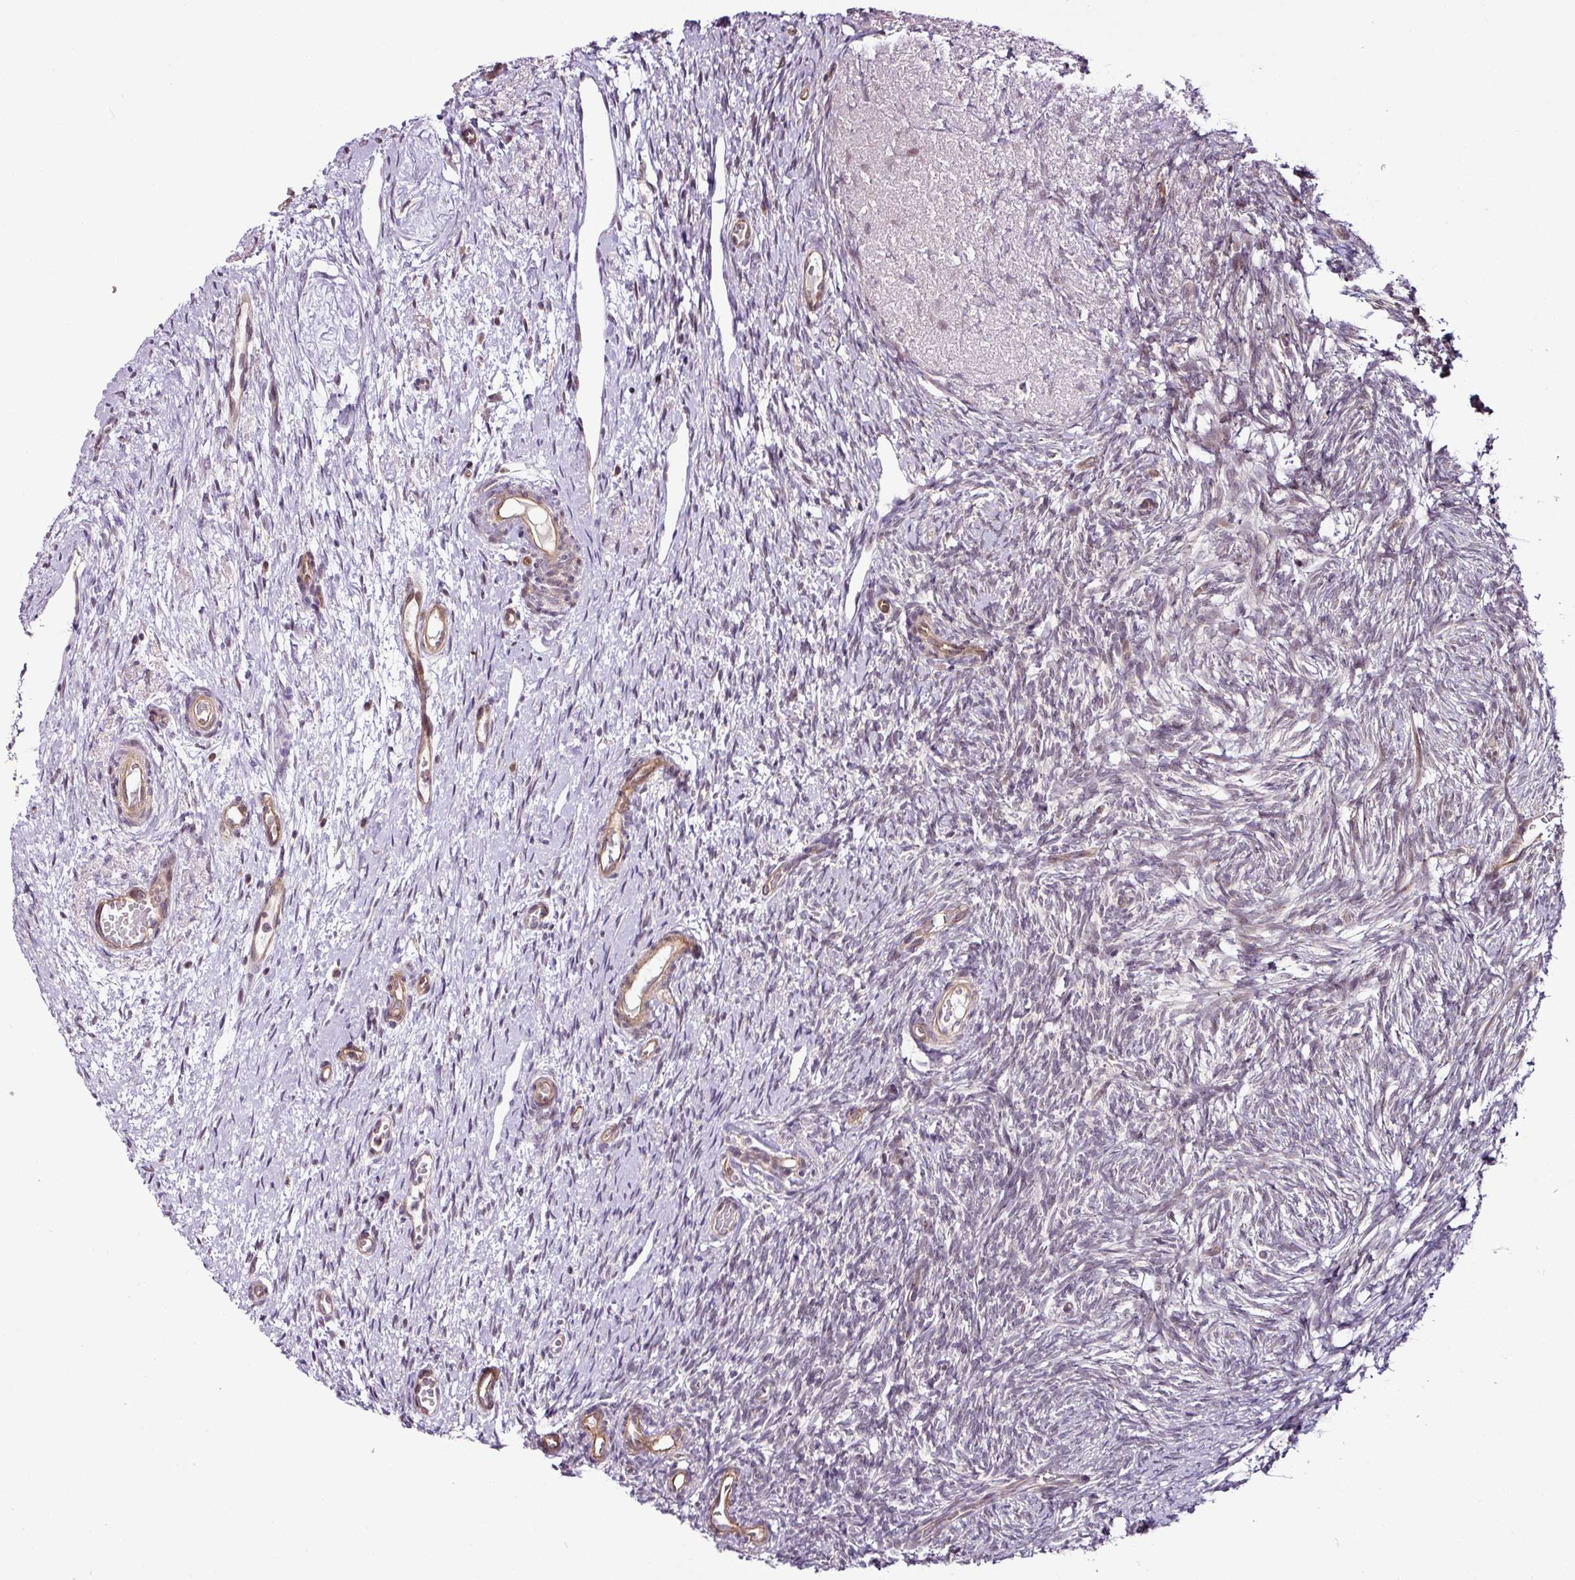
{"staining": {"intensity": "weak", "quantity": "<25%", "location": "nuclear"}, "tissue": "ovary", "cell_type": "Ovarian stroma cells", "image_type": "normal", "snomed": [{"axis": "morphology", "description": "Normal tissue, NOS"}, {"axis": "topography", "description": "Ovary"}], "caption": "Immunohistochemistry image of benign ovary: human ovary stained with DAB demonstrates no significant protein staining in ovarian stroma cells.", "gene": "DCAF13", "patient": {"sex": "female", "age": 51}}